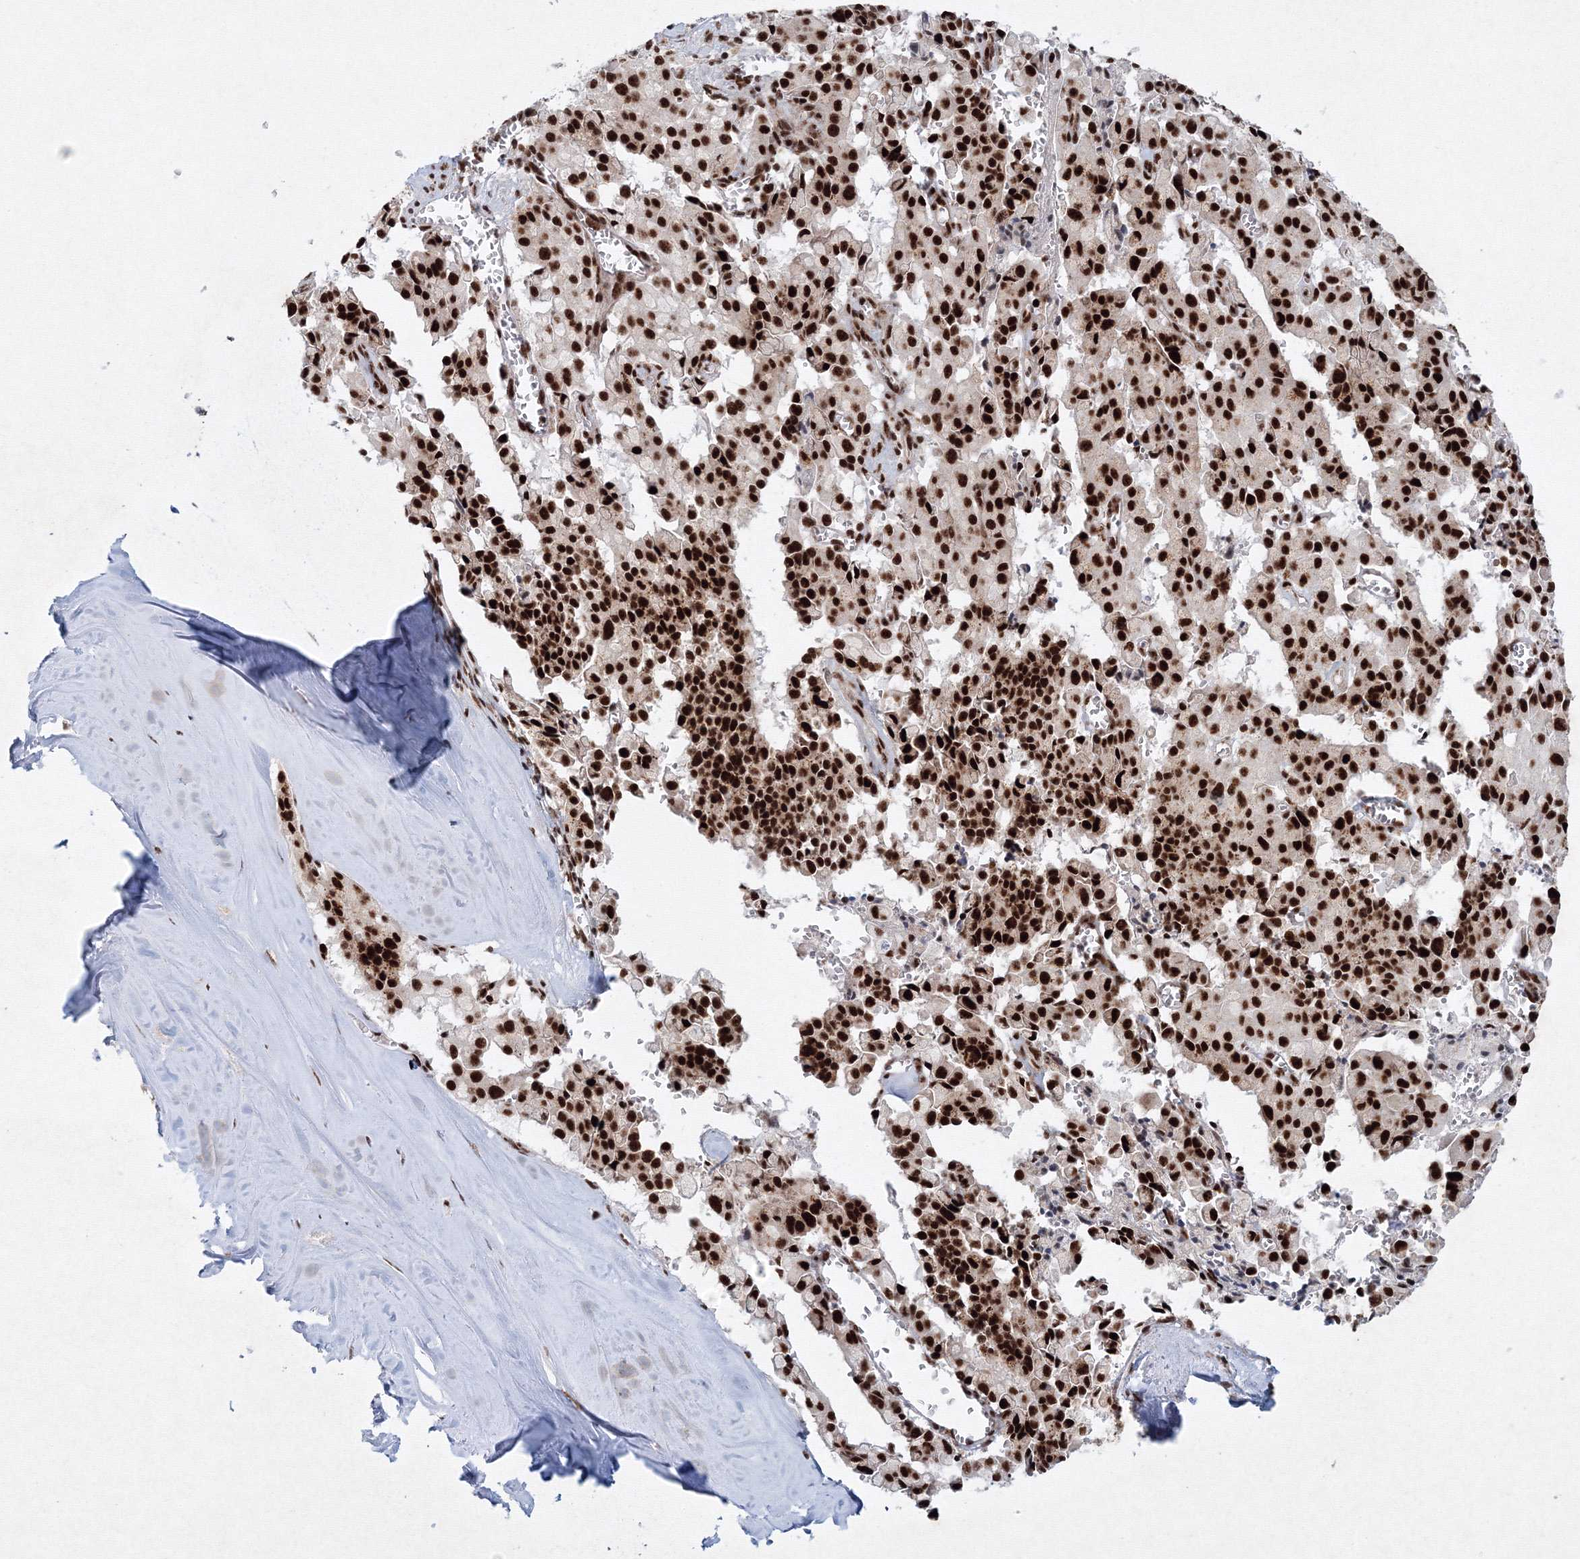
{"staining": {"intensity": "strong", "quantity": ">75%", "location": "nuclear"}, "tissue": "pancreatic cancer", "cell_type": "Tumor cells", "image_type": "cancer", "snomed": [{"axis": "morphology", "description": "Adenocarcinoma, NOS"}, {"axis": "topography", "description": "Pancreas"}], "caption": "The histopathology image demonstrates a brown stain indicating the presence of a protein in the nuclear of tumor cells in adenocarcinoma (pancreatic). (DAB (3,3'-diaminobenzidine) = brown stain, brightfield microscopy at high magnification).", "gene": "SNRPC", "patient": {"sex": "male", "age": 65}}